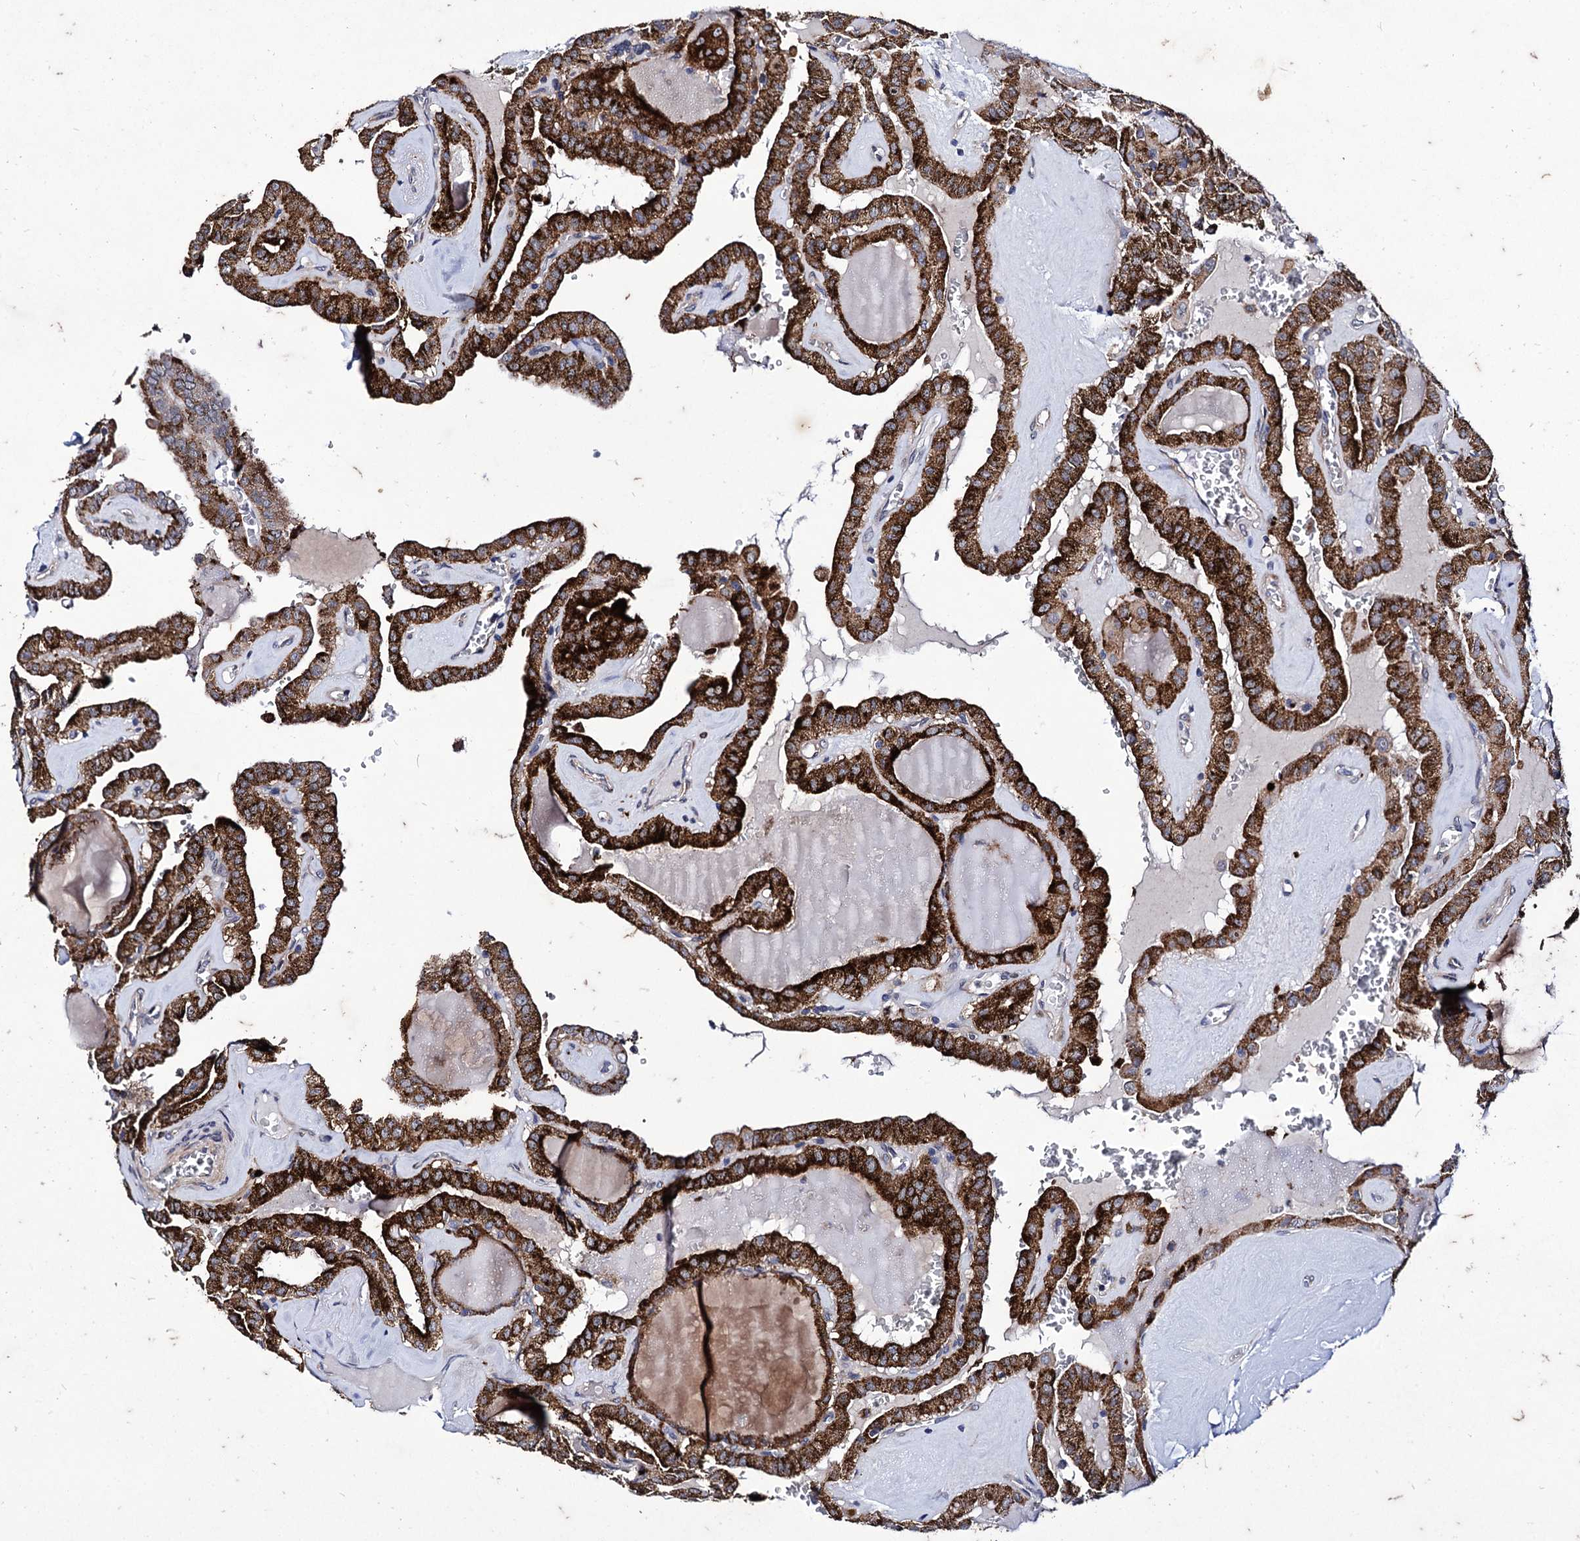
{"staining": {"intensity": "strong", "quantity": ">75%", "location": "cytoplasmic/membranous"}, "tissue": "thyroid cancer", "cell_type": "Tumor cells", "image_type": "cancer", "snomed": [{"axis": "morphology", "description": "Papillary adenocarcinoma, NOS"}, {"axis": "topography", "description": "Thyroid gland"}], "caption": "Human papillary adenocarcinoma (thyroid) stained with a brown dye demonstrates strong cytoplasmic/membranous positive positivity in about >75% of tumor cells.", "gene": "AXL", "patient": {"sex": "male", "age": 52}}